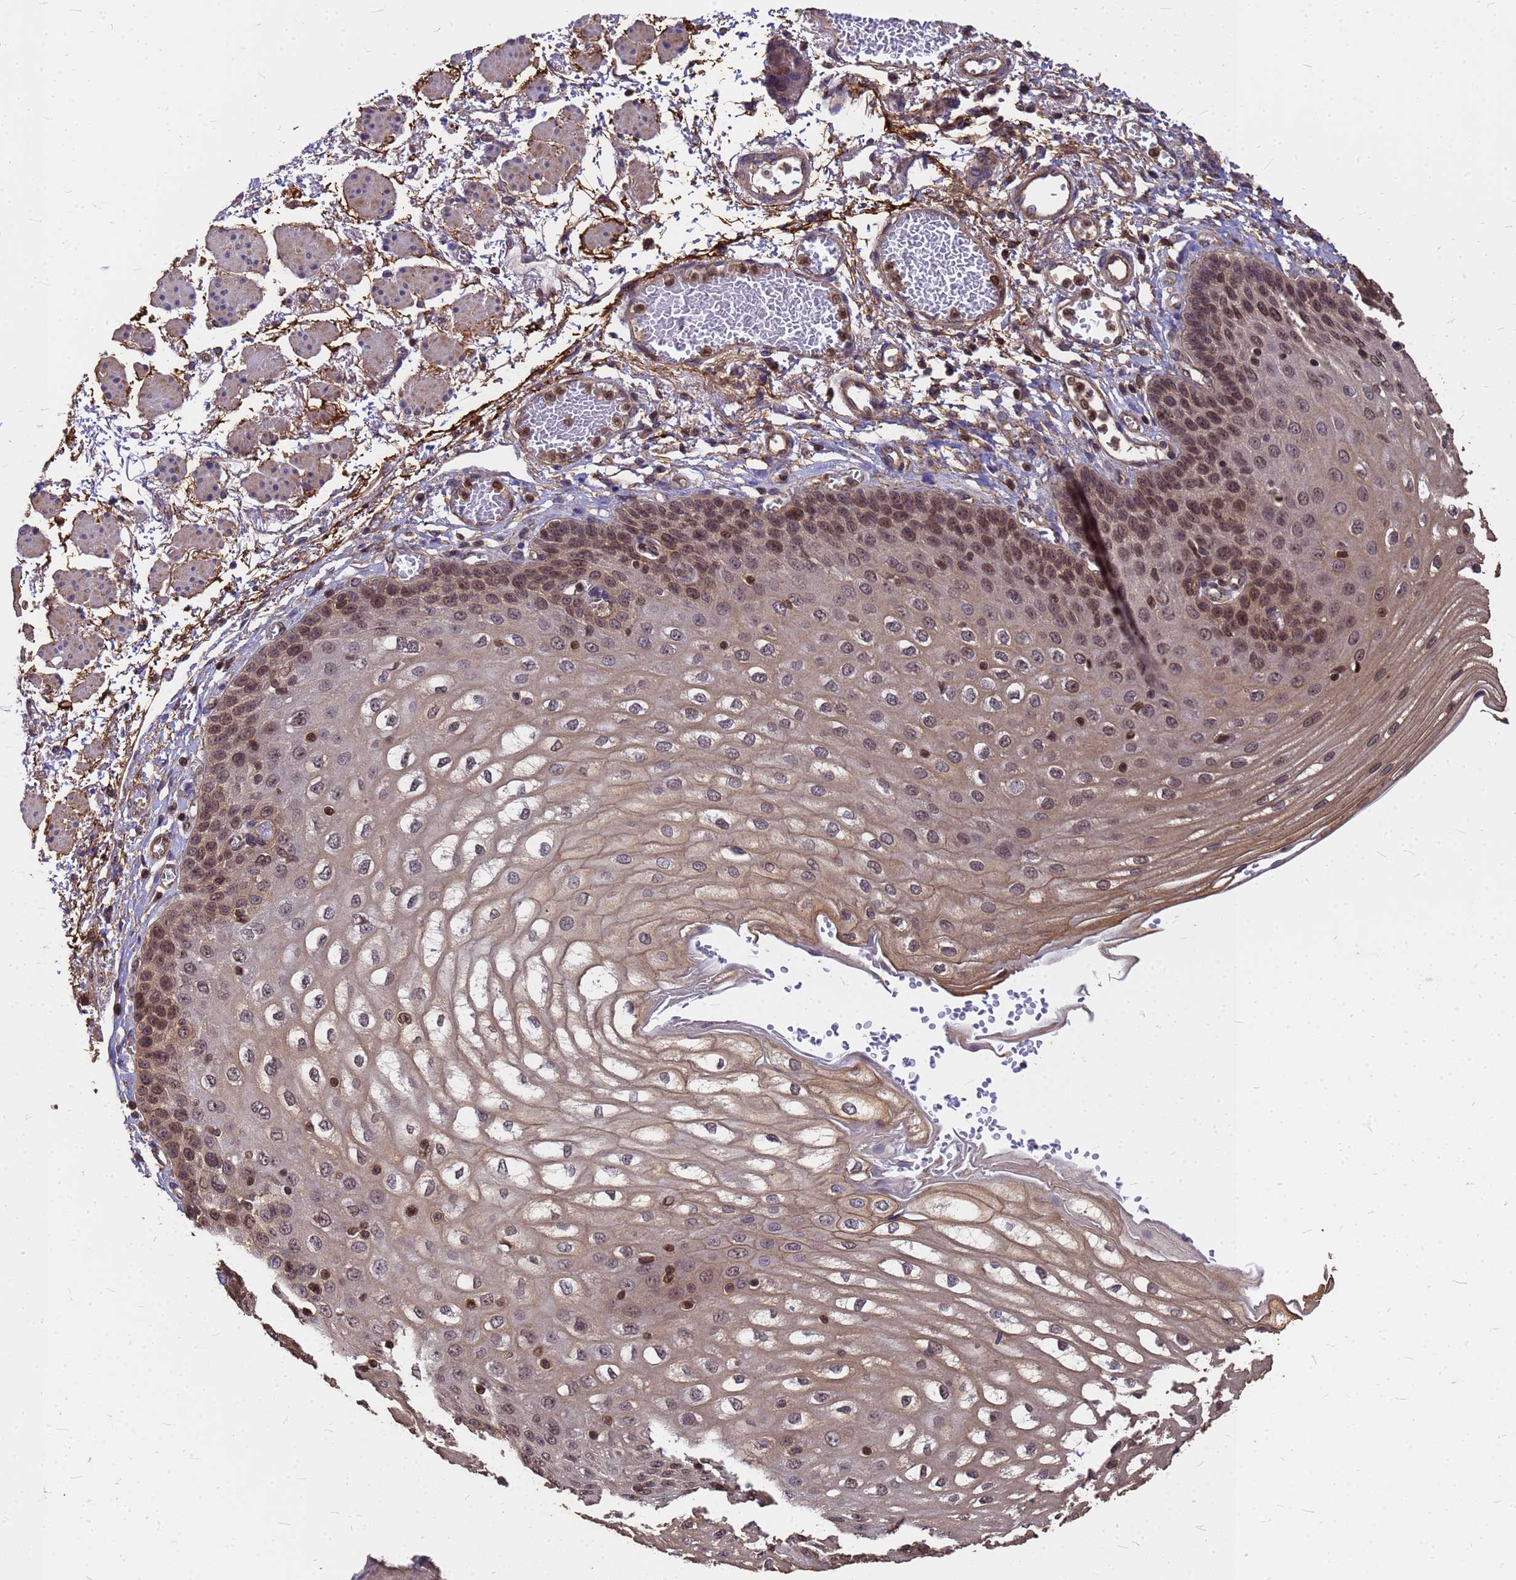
{"staining": {"intensity": "moderate", "quantity": ">75%", "location": "cytoplasmic/membranous,nuclear"}, "tissue": "esophagus", "cell_type": "Squamous epithelial cells", "image_type": "normal", "snomed": [{"axis": "morphology", "description": "Normal tissue, NOS"}, {"axis": "topography", "description": "Esophagus"}], "caption": "Squamous epithelial cells display medium levels of moderate cytoplasmic/membranous,nuclear expression in about >75% of cells in benign human esophagus. The protein of interest is shown in brown color, while the nuclei are stained blue.", "gene": "C1orf35", "patient": {"sex": "male", "age": 81}}